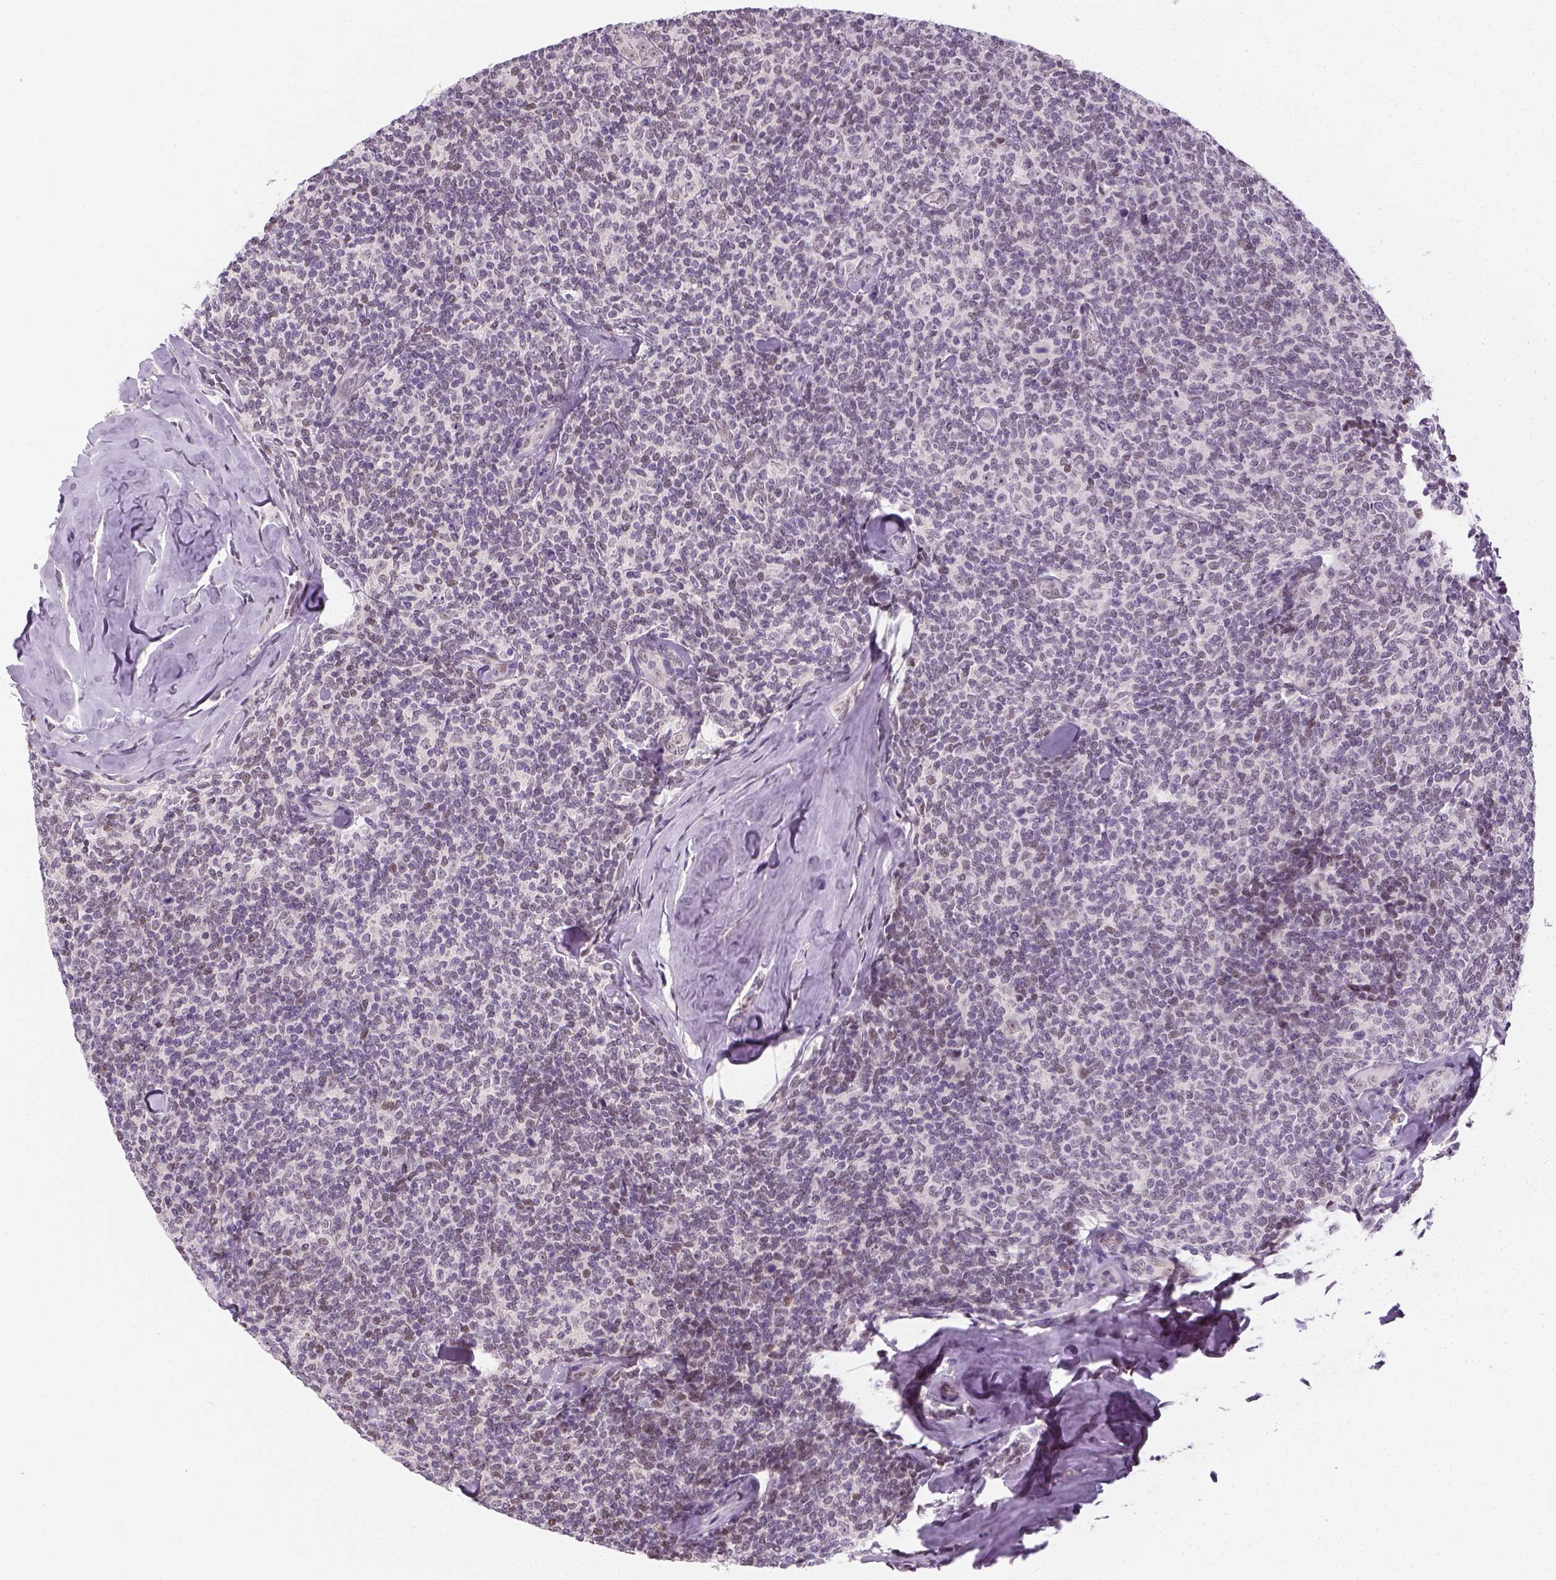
{"staining": {"intensity": "negative", "quantity": "none", "location": "none"}, "tissue": "lymphoma", "cell_type": "Tumor cells", "image_type": "cancer", "snomed": [{"axis": "morphology", "description": "Malignant lymphoma, non-Hodgkin's type, Low grade"}, {"axis": "topography", "description": "Lymph node"}], "caption": "There is no significant staining in tumor cells of malignant lymphoma, non-Hodgkin's type (low-grade). (Stains: DAB (3,3'-diaminobenzidine) immunohistochemistry (IHC) with hematoxylin counter stain, Microscopy: brightfield microscopy at high magnification).", "gene": "MAGEB3", "patient": {"sex": "female", "age": 56}}